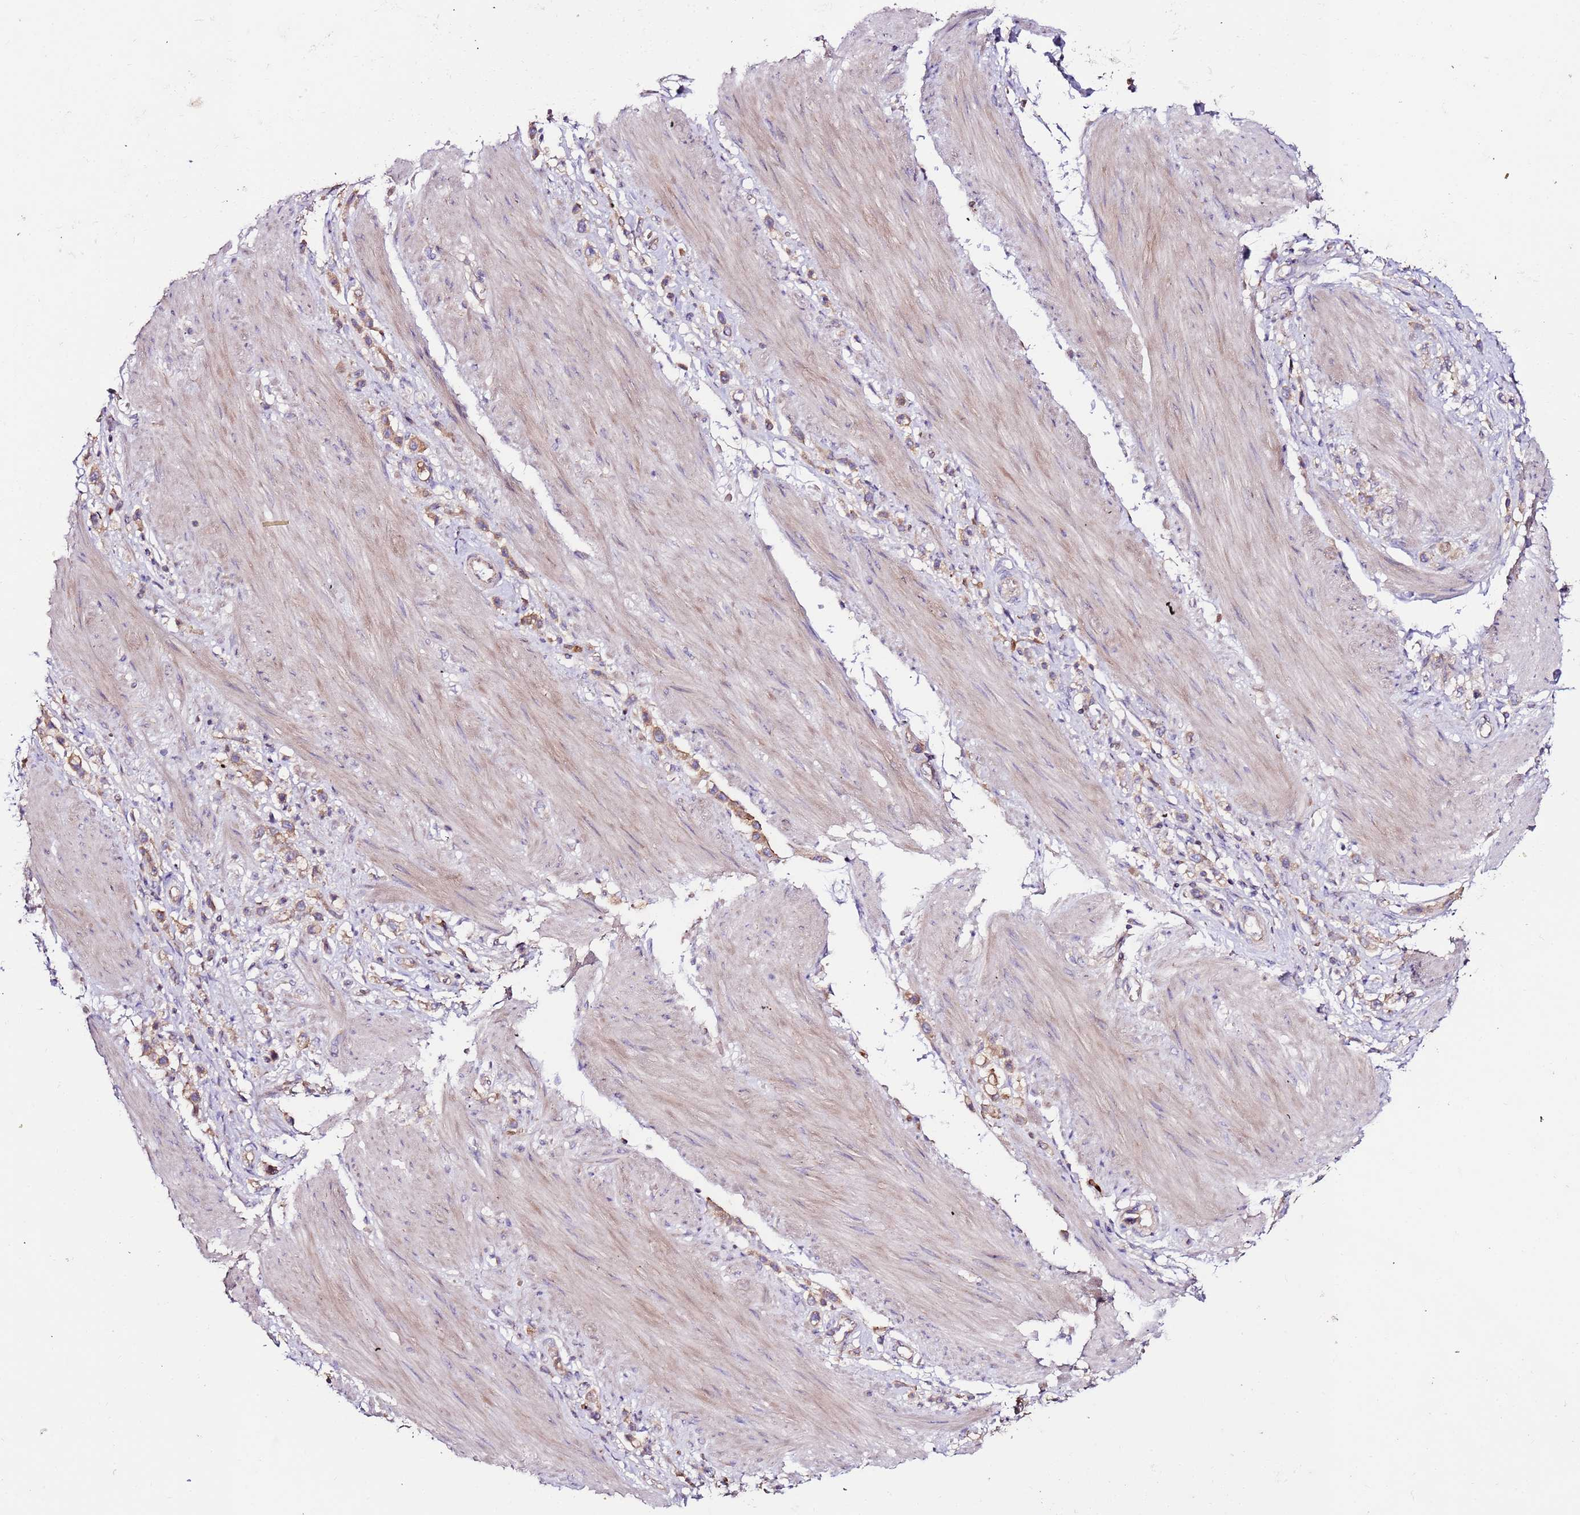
{"staining": {"intensity": "moderate", "quantity": ">75%", "location": "cytoplasmic/membranous"}, "tissue": "stomach cancer", "cell_type": "Tumor cells", "image_type": "cancer", "snomed": [{"axis": "morphology", "description": "Adenocarcinoma, NOS"}, {"axis": "topography", "description": "Stomach"}], "caption": "A brown stain shows moderate cytoplasmic/membranous expression of a protein in stomach adenocarcinoma tumor cells.", "gene": "FLVCR1", "patient": {"sex": "female", "age": 65}}